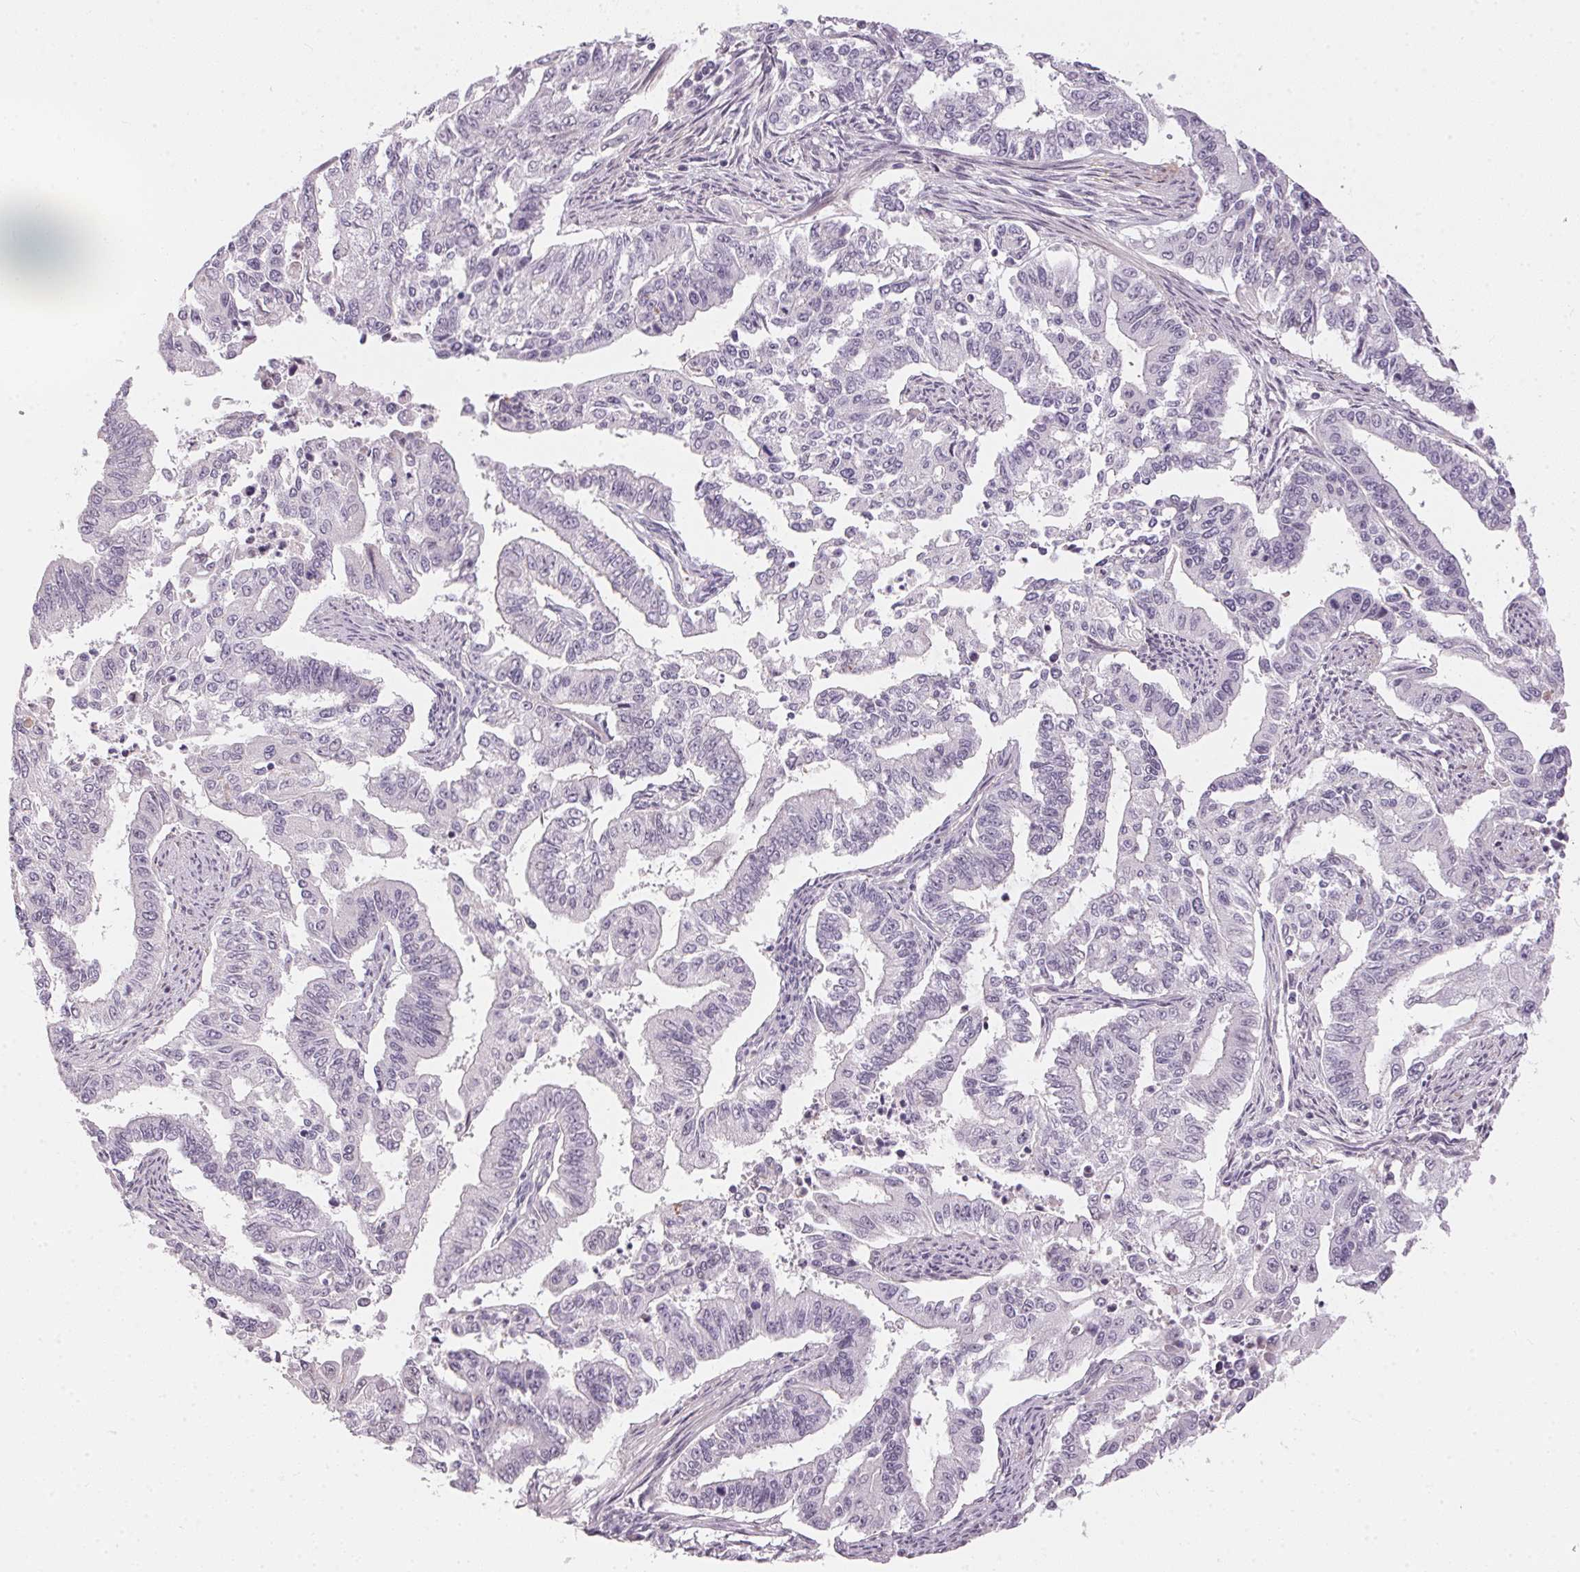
{"staining": {"intensity": "negative", "quantity": "none", "location": "none"}, "tissue": "endometrial cancer", "cell_type": "Tumor cells", "image_type": "cancer", "snomed": [{"axis": "morphology", "description": "Adenocarcinoma, NOS"}, {"axis": "topography", "description": "Uterus"}], "caption": "Protein analysis of endometrial cancer exhibits no significant positivity in tumor cells. The staining was performed using DAB to visualize the protein expression in brown, while the nuclei were stained in blue with hematoxylin (Magnification: 20x).", "gene": "GDAP1L1", "patient": {"sex": "female", "age": 59}}